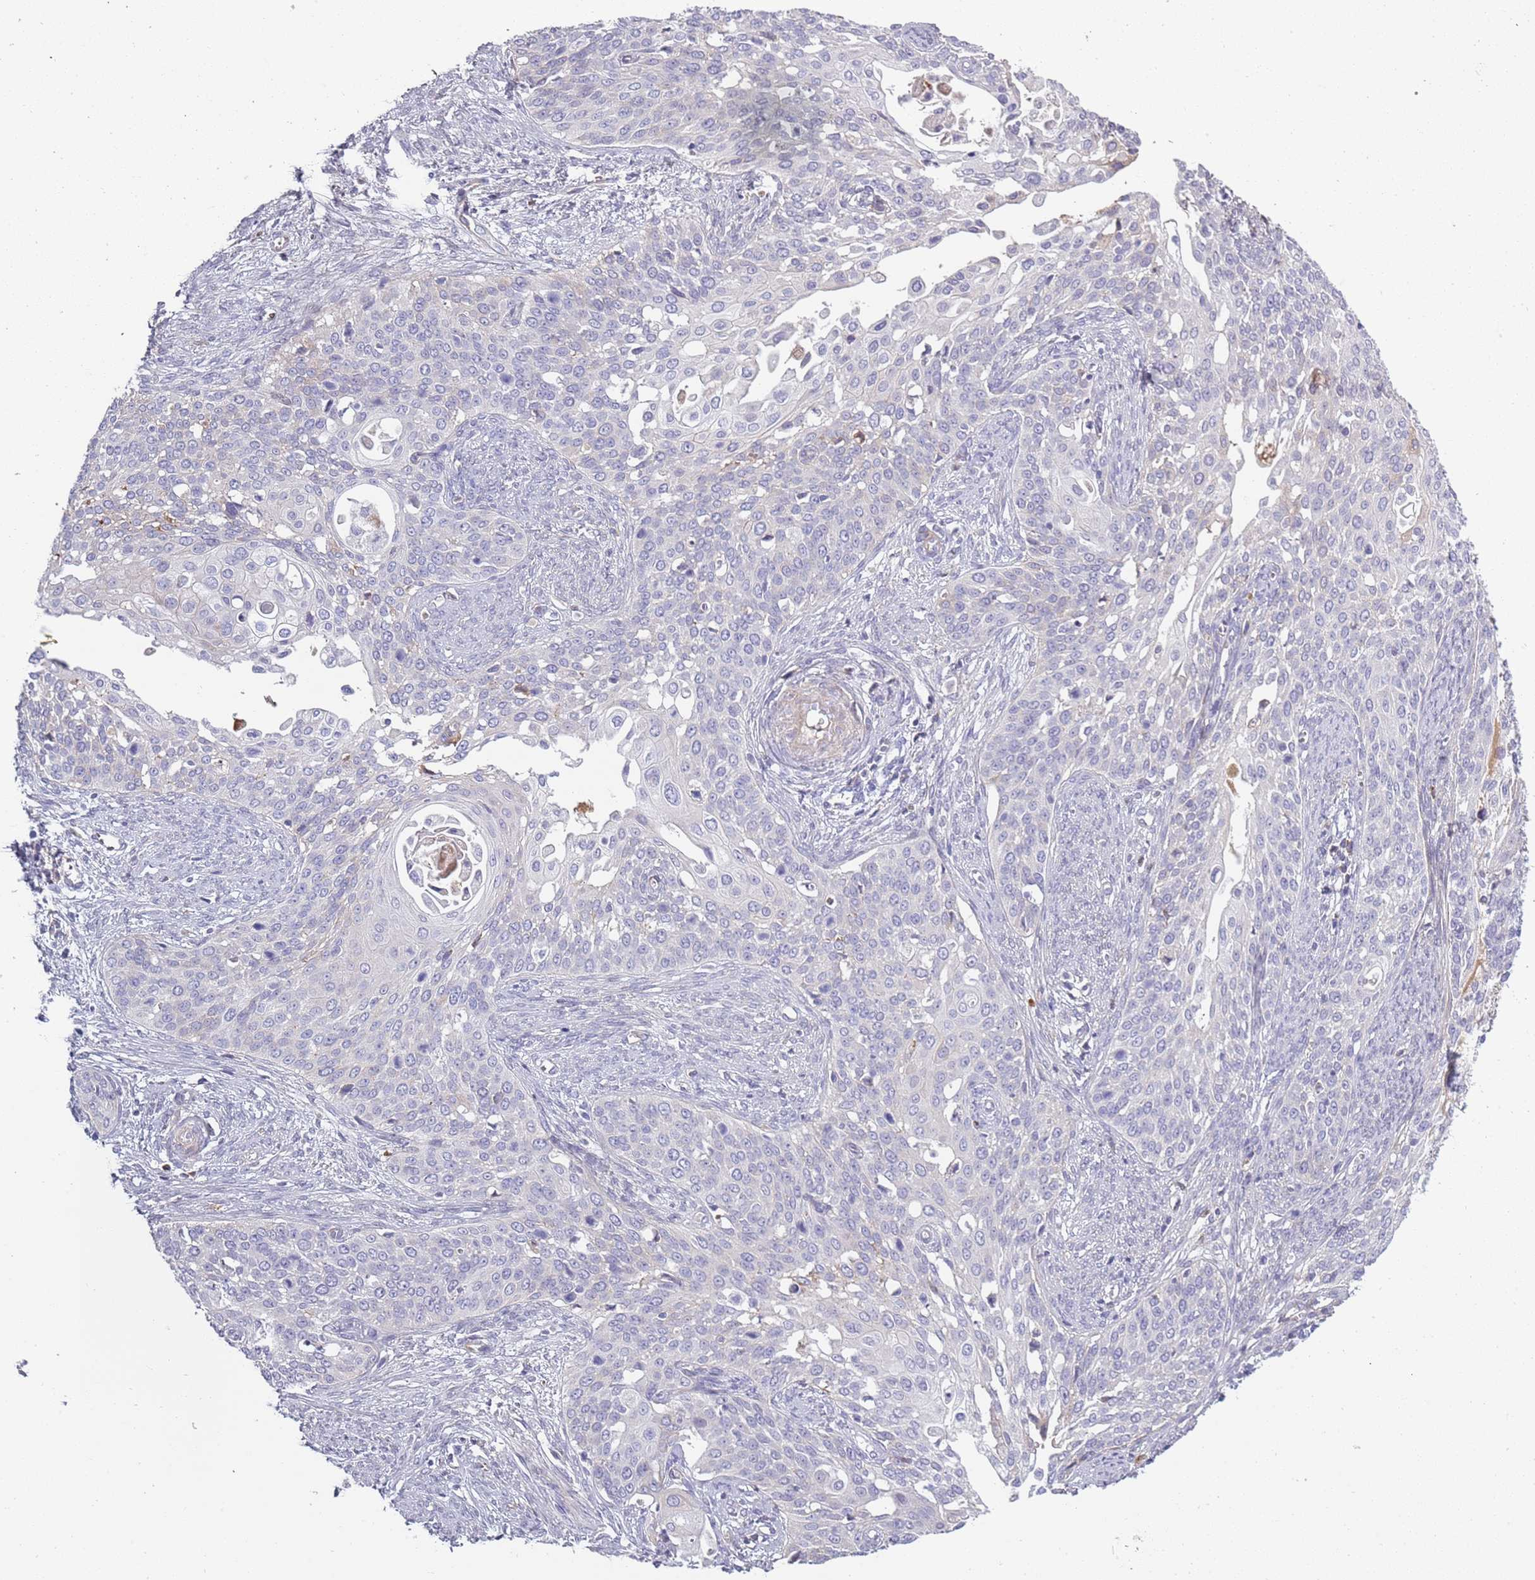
{"staining": {"intensity": "negative", "quantity": "none", "location": "none"}, "tissue": "cervical cancer", "cell_type": "Tumor cells", "image_type": "cancer", "snomed": [{"axis": "morphology", "description": "Squamous cell carcinoma, NOS"}, {"axis": "topography", "description": "Cervix"}], "caption": "Image shows no protein staining in tumor cells of cervical cancer tissue.", "gene": "TNFRSF6B", "patient": {"sex": "female", "age": 44}}